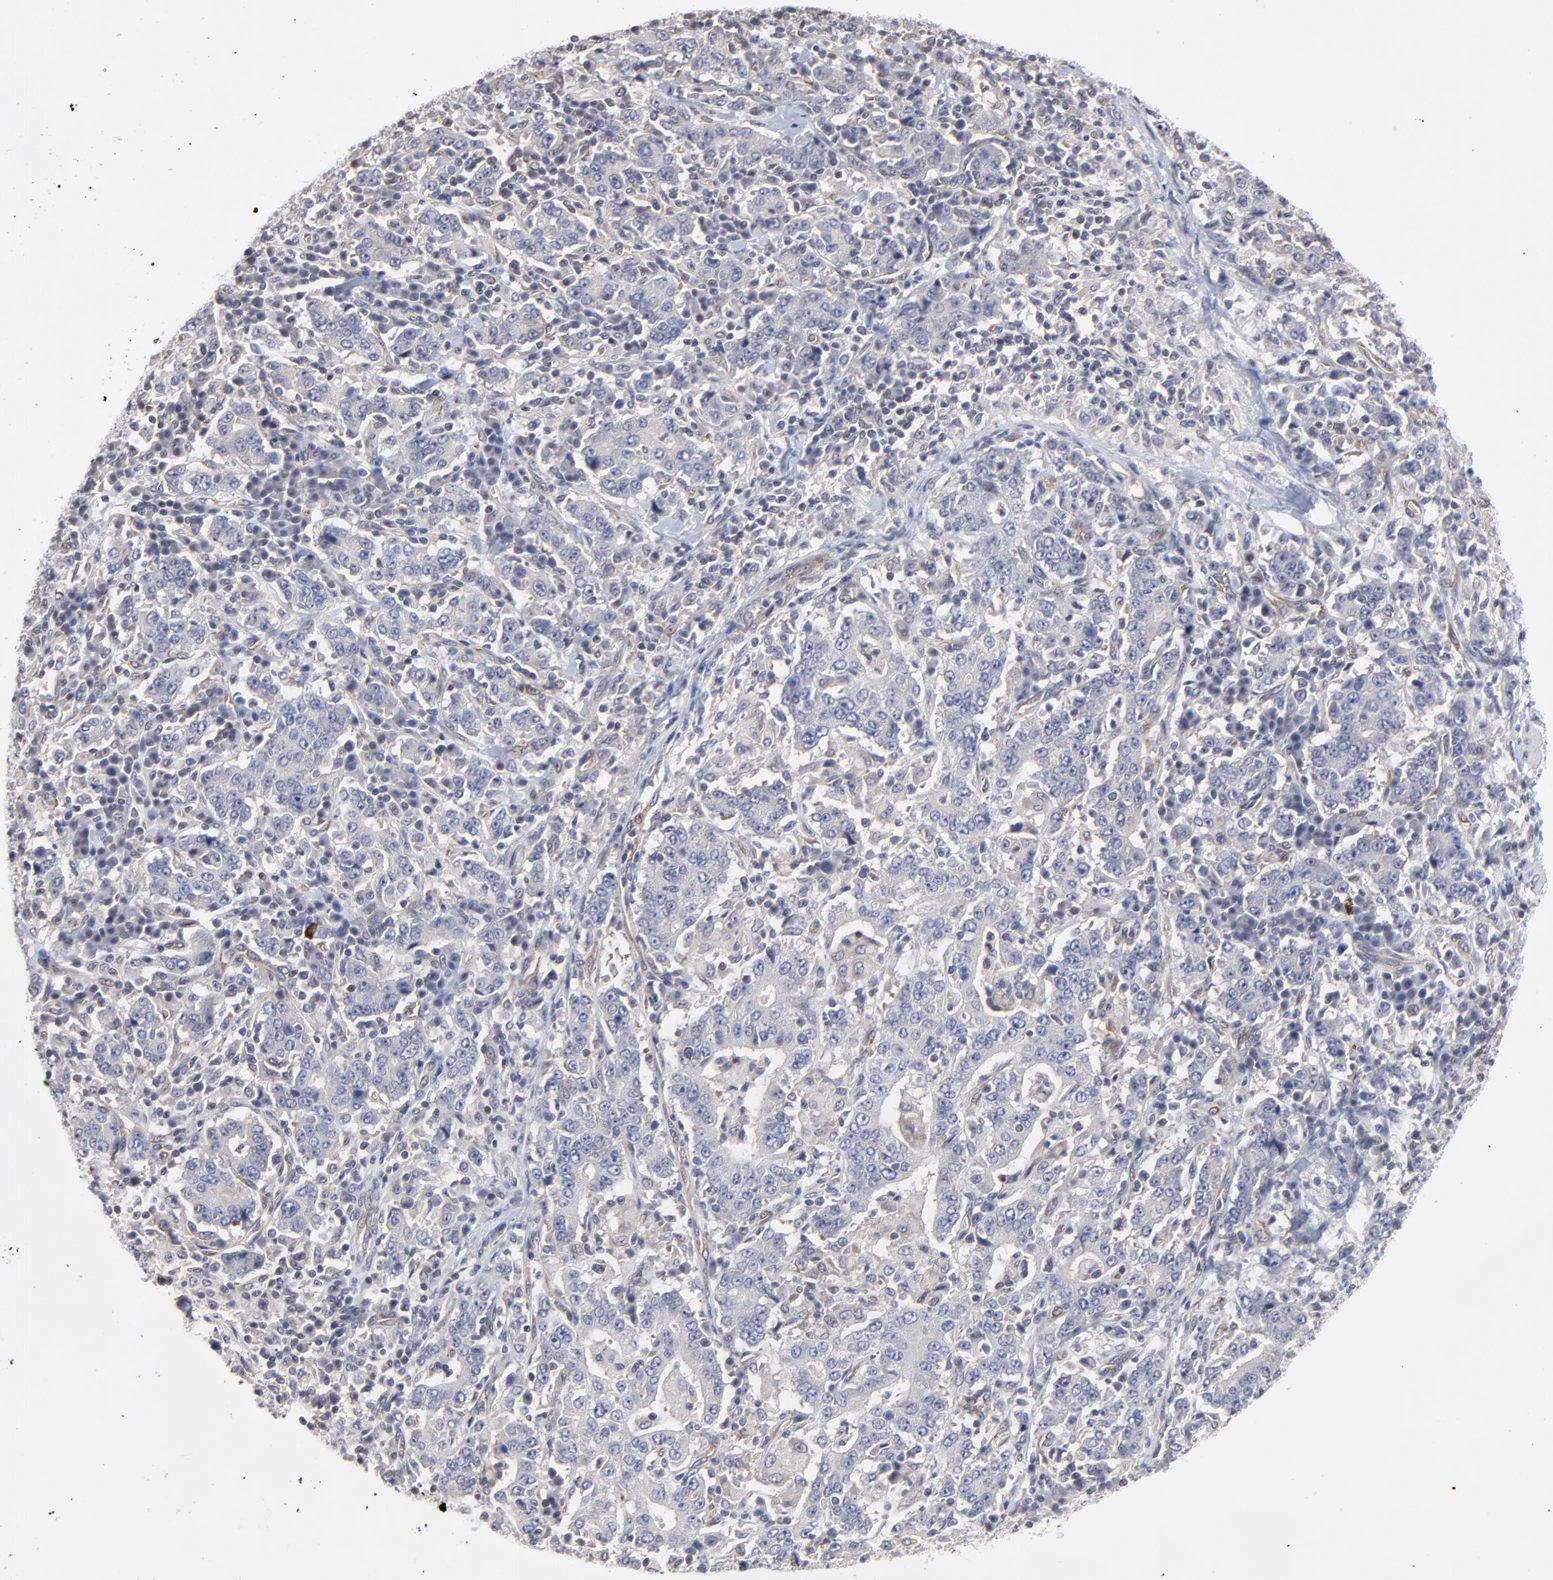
{"staining": {"intensity": "weak", "quantity": "<25%", "location": "cytoplasmic/membranous"}, "tissue": "stomach cancer", "cell_type": "Tumor cells", "image_type": "cancer", "snomed": [{"axis": "morphology", "description": "Normal tissue, NOS"}, {"axis": "morphology", "description": "Adenocarcinoma, NOS"}, {"axis": "topography", "description": "Stomach, upper"}, {"axis": "topography", "description": "Stomach"}], "caption": "Stomach adenocarcinoma was stained to show a protein in brown. There is no significant positivity in tumor cells.", "gene": "ZNF157", "patient": {"sex": "male", "age": 59}}